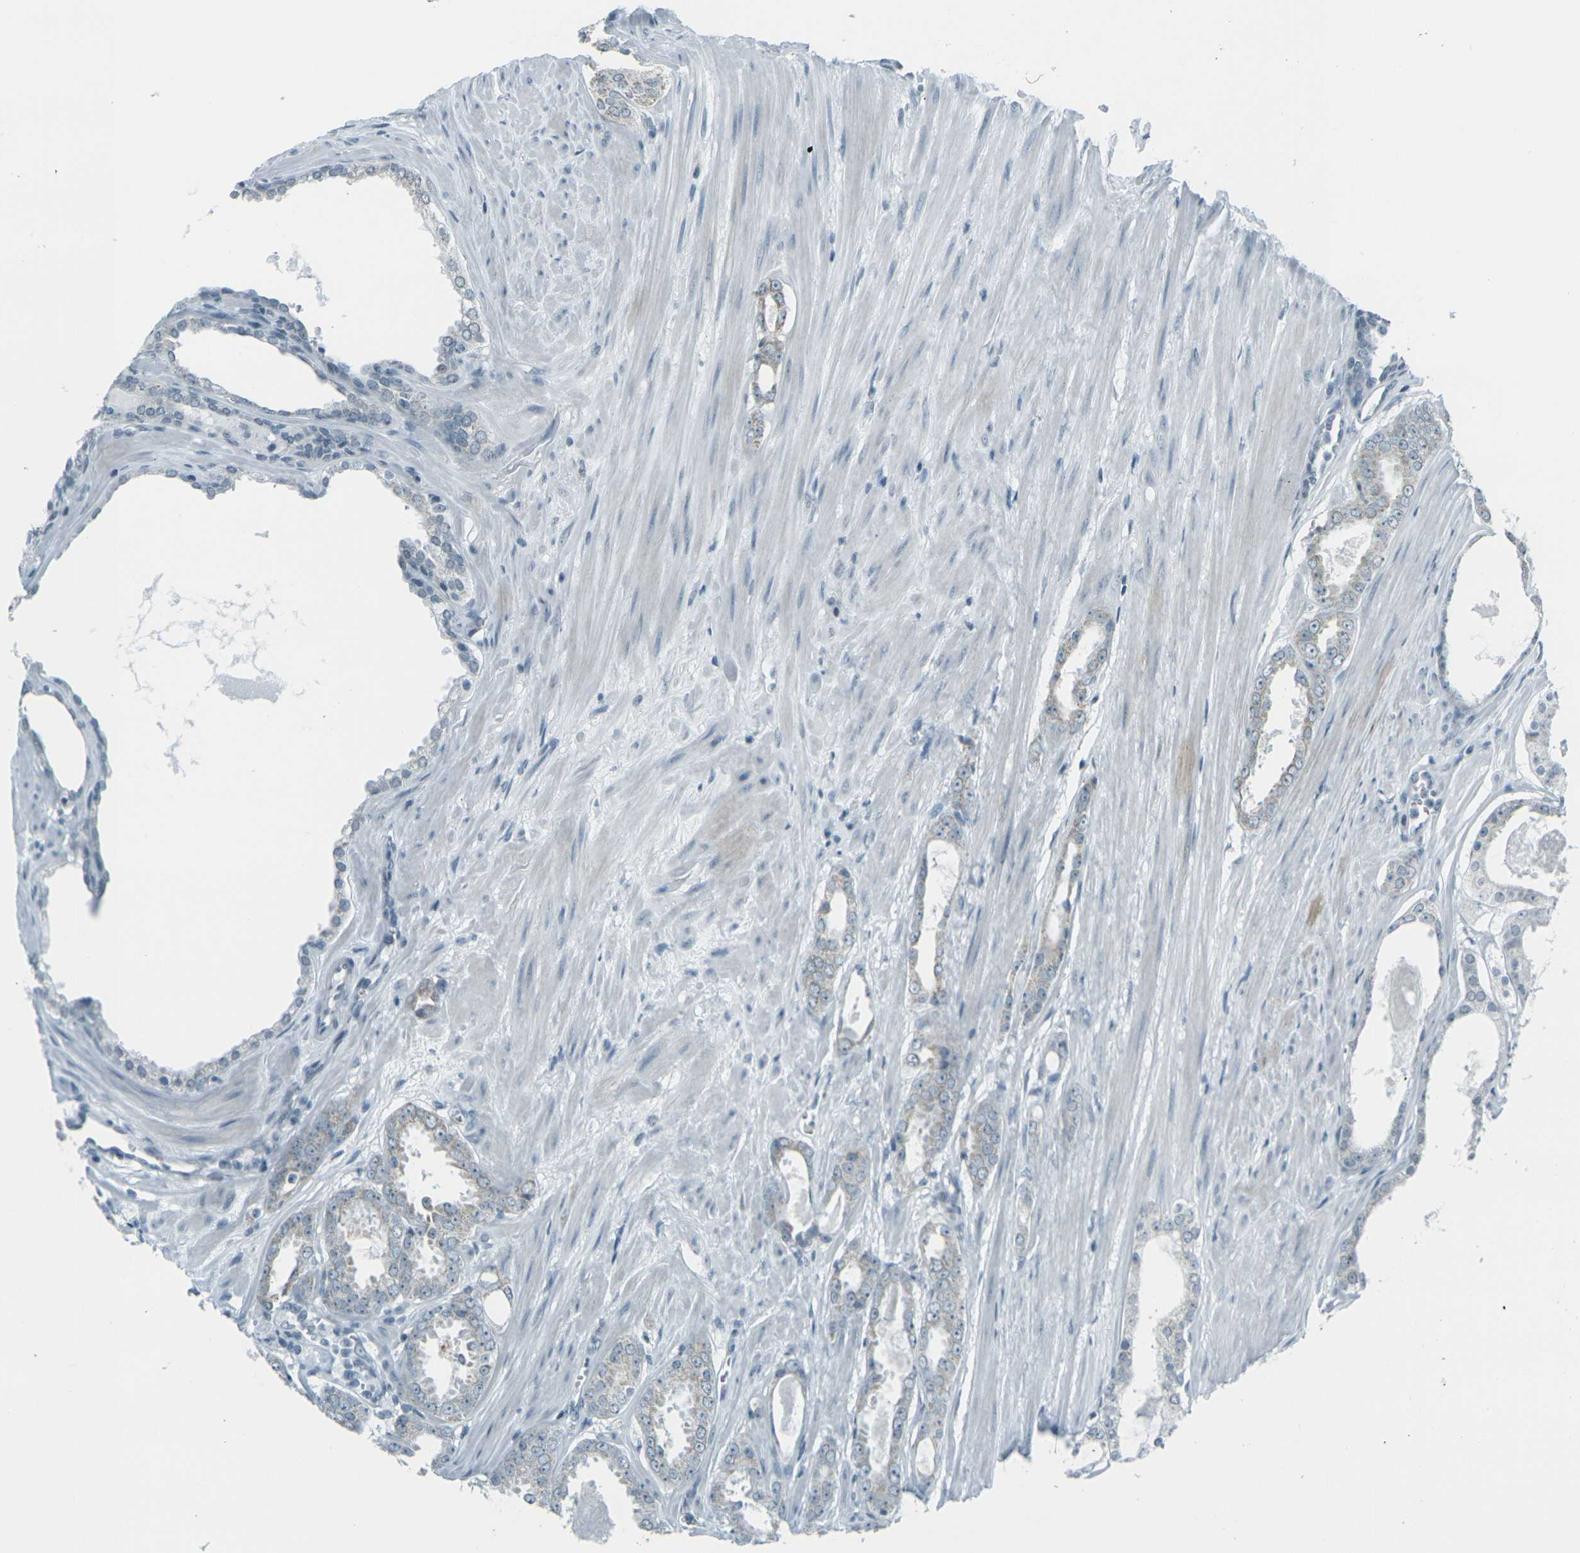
{"staining": {"intensity": "weak", "quantity": "<25%", "location": "cytoplasmic/membranous"}, "tissue": "prostate cancer", "cell_type": "Tumor cells", "image_type": "cancer", "snomed": [{"axis": "morphology", "description": "Adenocarcinoma, Low grade"}, {"axis": "topography", "description": "Prostate"}], "caption": "This is a micrograph of immunohistochemistry staining of prostate cancer, which shows no positivity in tumor cells.", "gene": "H2BC1", "patient": {"sex": "male", "age": 57}}